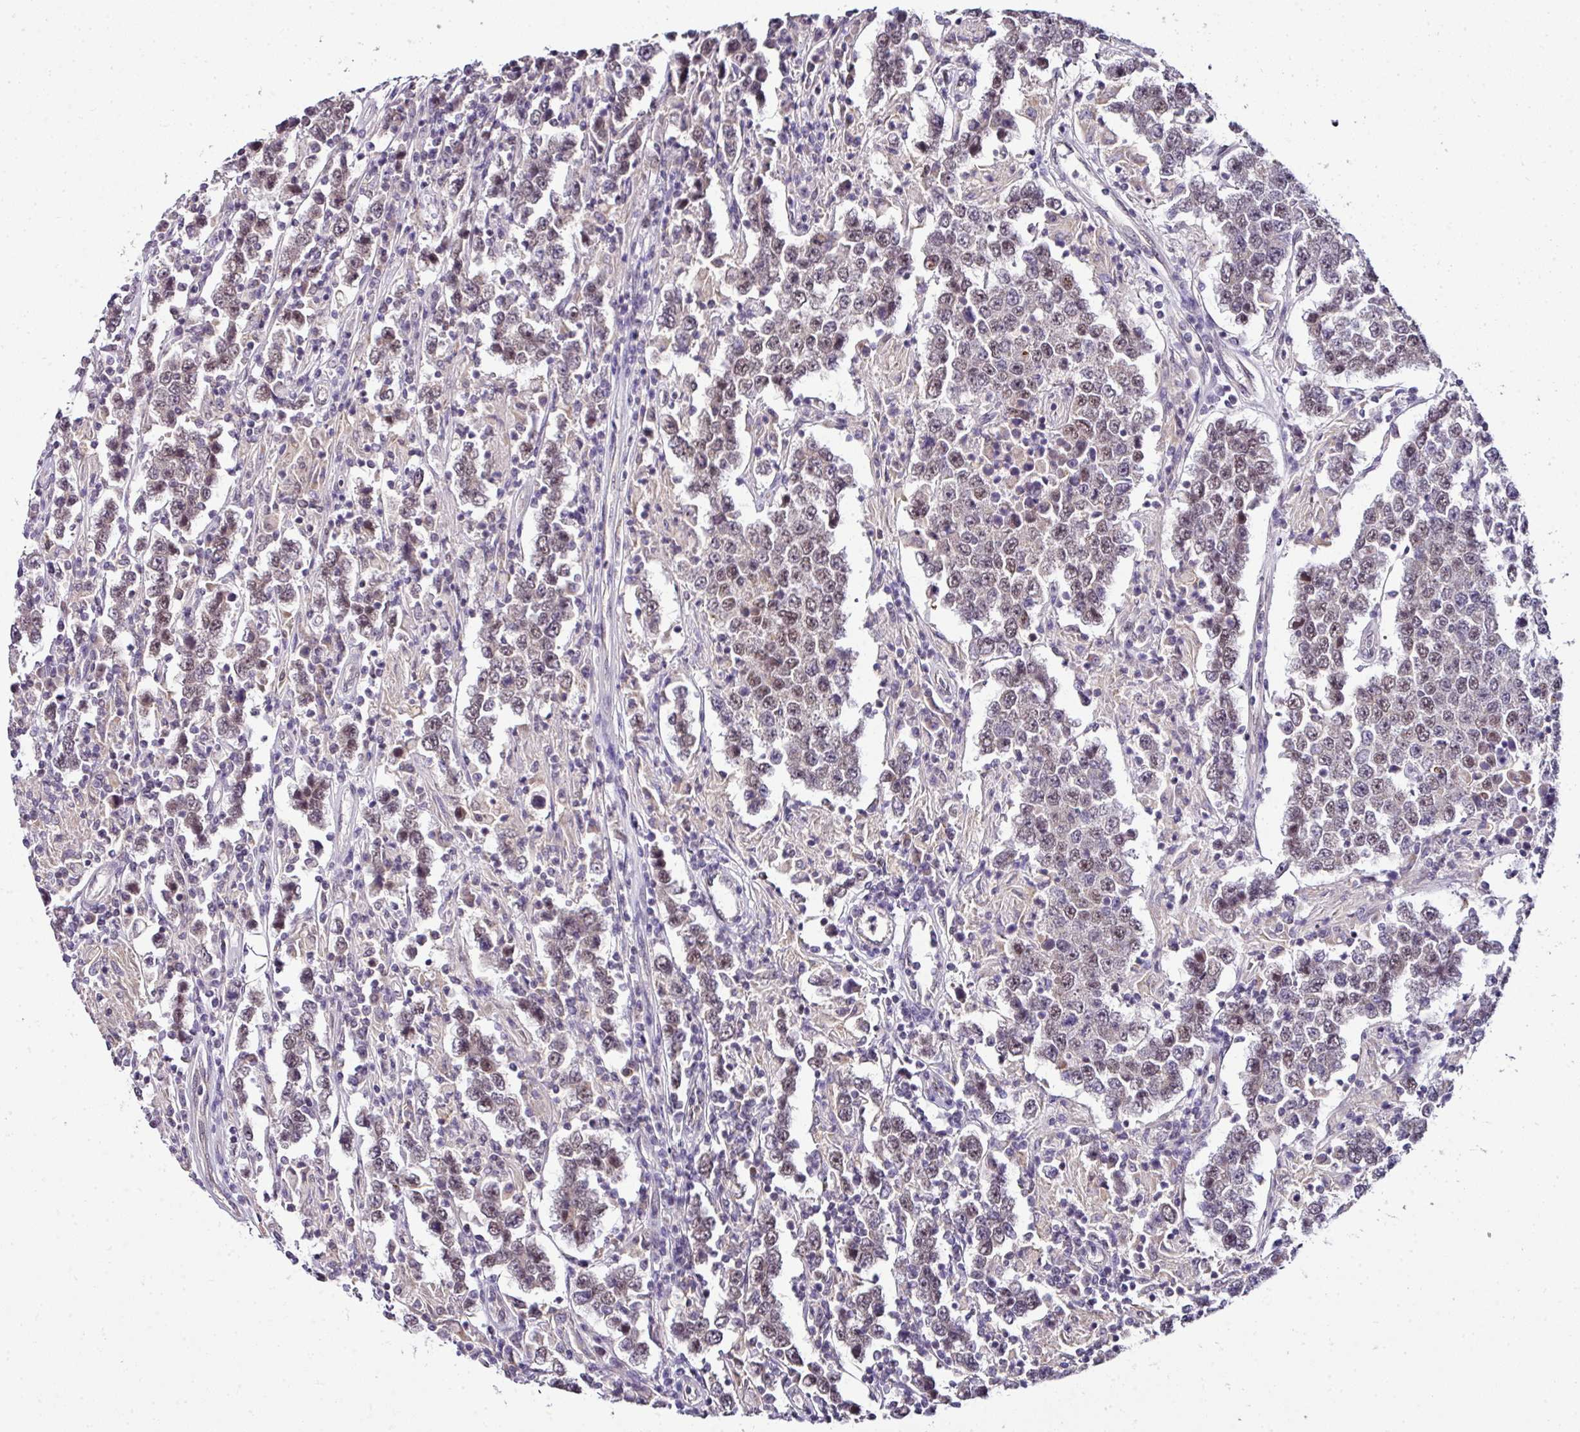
{"staining": {"intensity": "negative", "quantity": "none", "location": "none"}, "tissue": "testis cancer", "cell_type": "Tumor cells", "image_type": "cancer", "snomed": [{"axis": "morphology", "description": "Normal tissue, NOS"}, {"axis": "morphology", "description": "Urothelial carcinoma, High grade"}, {"axis": "morphology", "description": "Seminoma, NOS"}, {"axis": "morphology", "description": "Carcinoma, Embryonal, NOS"}, {"axis": "topography", "description": "Urinary bladder"}, {"axis": "topography", "description": "Testis"}], "caption": "Immunohistochemical staining of testis embryonal carcinoma exhibits no significant staining in tumor cells. The staining is performed using DAB (3,3'-diaminobenzidine) brown chromogen with nuclei counter-stained in using hematoxylin.", "gene": "NAPSA", "patient": {"sex": "male", "age": 41}}